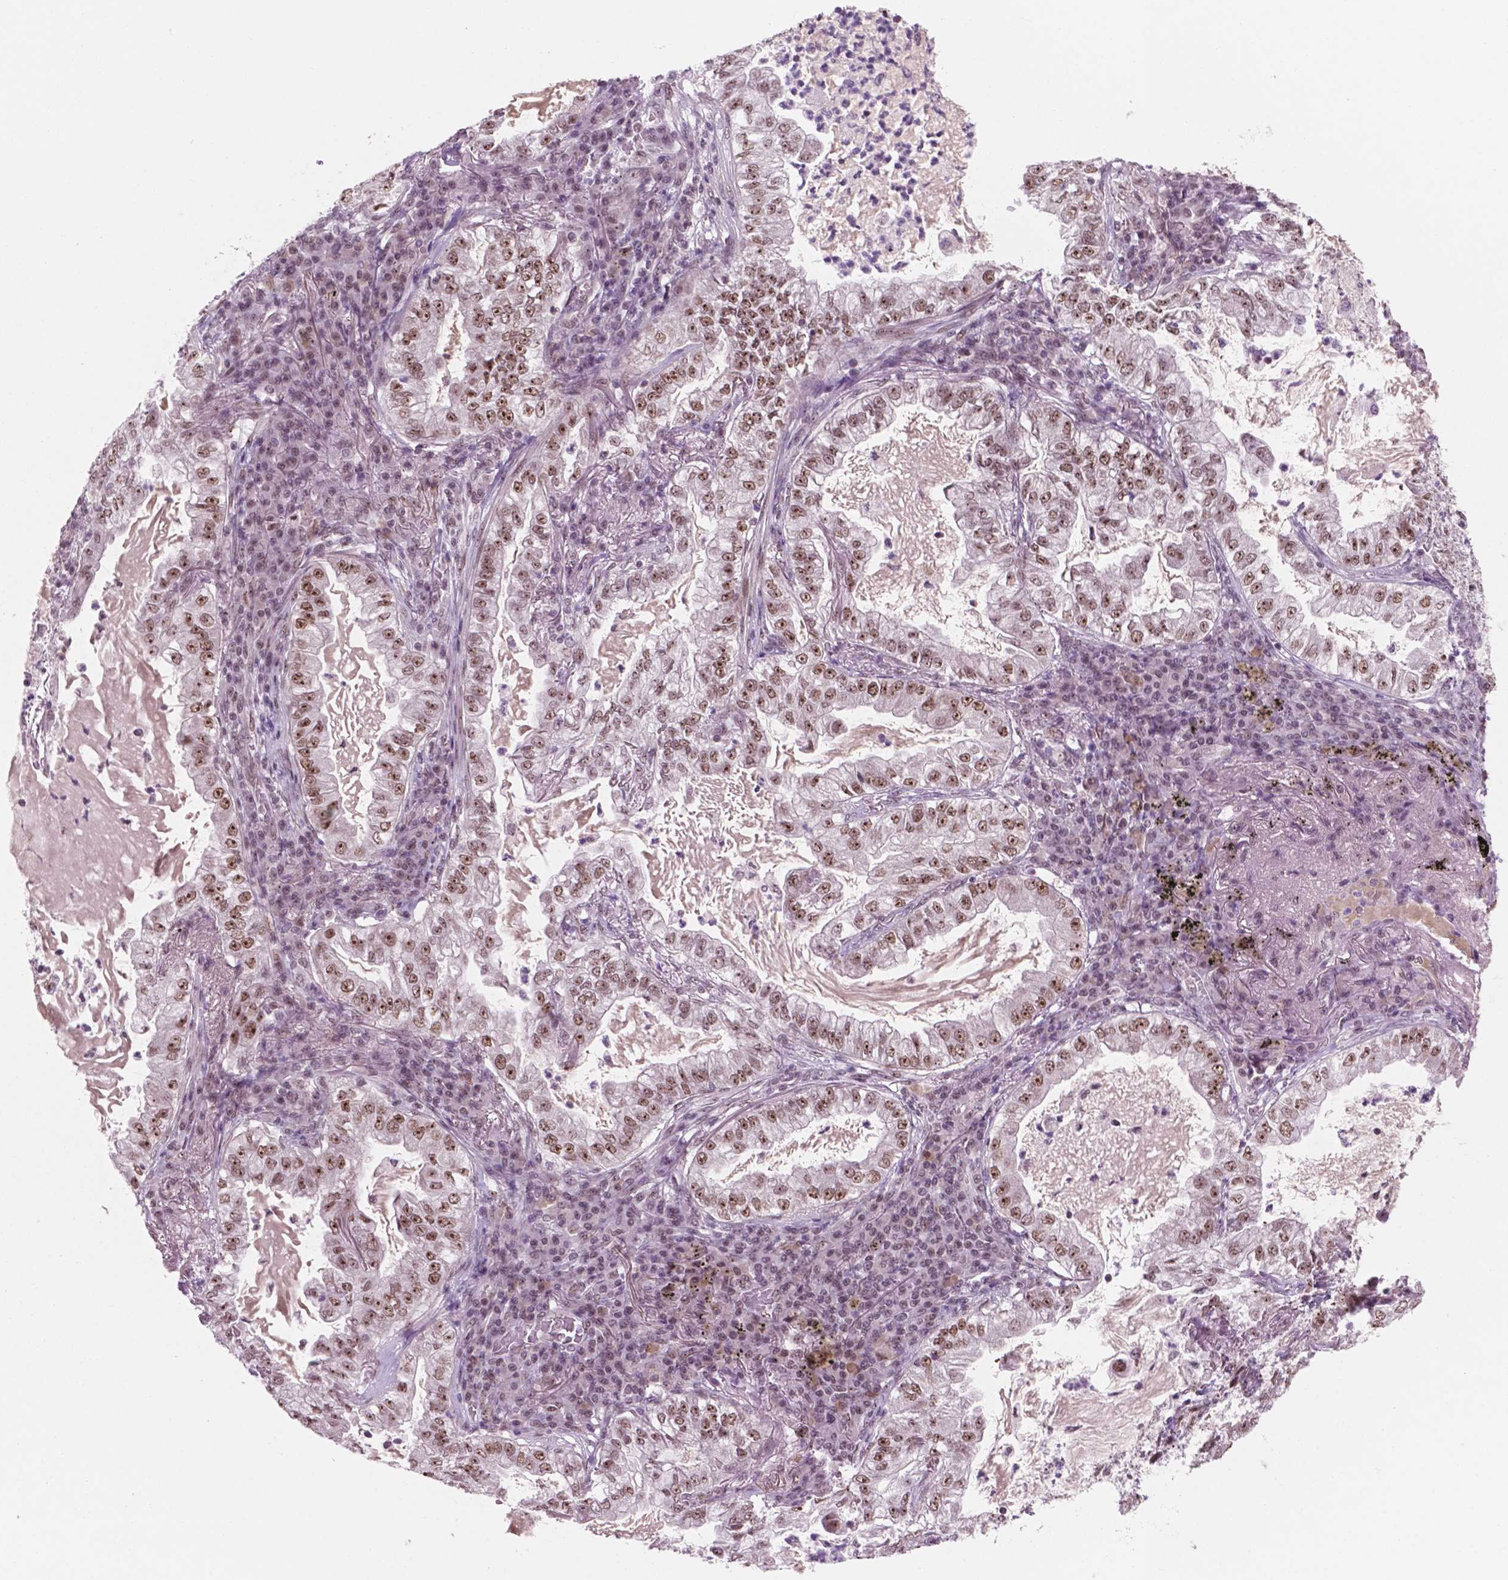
{"staining": {"intensity": "moderate", "quantity": ">75%", "location": "nuclear"}, "tissue": "lung cancer", "cell_type": "Tumor cells", "image_type": "cancer", "snomed": [{"axis": "morphology", "description": "Adenocarcinoma, NOS"}, {"axis": "topography", "description": "Lung"}], "caption": "Immunohistochemistry micrograph of lung adenocarcinoma stained for a protein (brown), which shows medium levels of moderate nuclear expression in approximately >75% of tumor cells.", "gene": "POLR2E", "patient": {"sex": "female", "age": 73}}